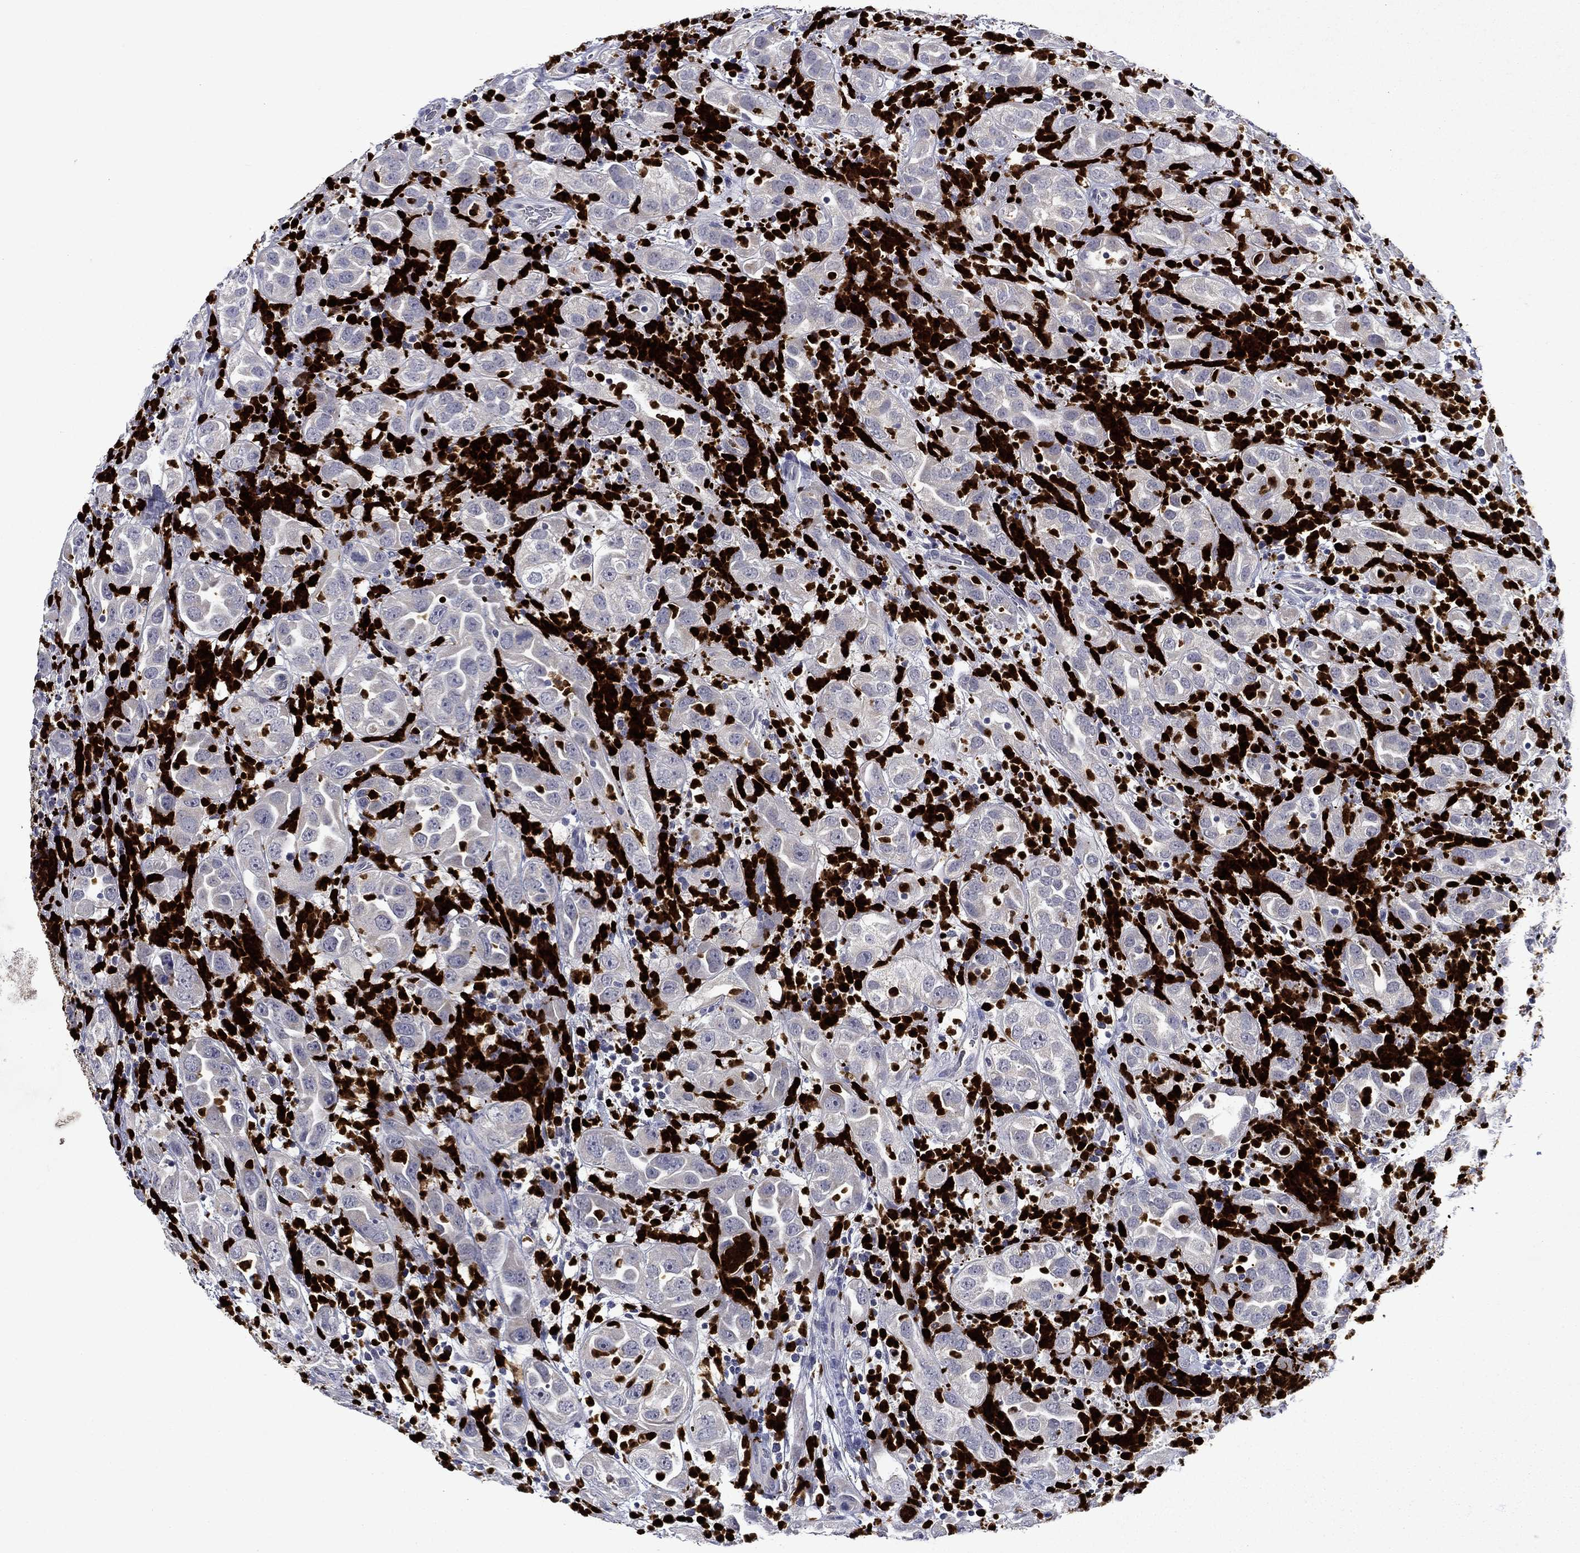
{"staining": {"intensity": "negative", "quantity": "none", "location": "none"}, "tissue": "urothelial cancer", "cell_type": "Tumor cells", "image_type": "cancer", "snomed": [{"axis": "morphology", "description": "Urothelial carcinoma, High grade"}, {"axis": "topography", "description": "Urinary bladder"}], "caption": "A histopathology image of human urothelial cancer is negative for staining in tumor cells.", "gene": "IRF5", "patient": {"sex": "female", "age": 41}}